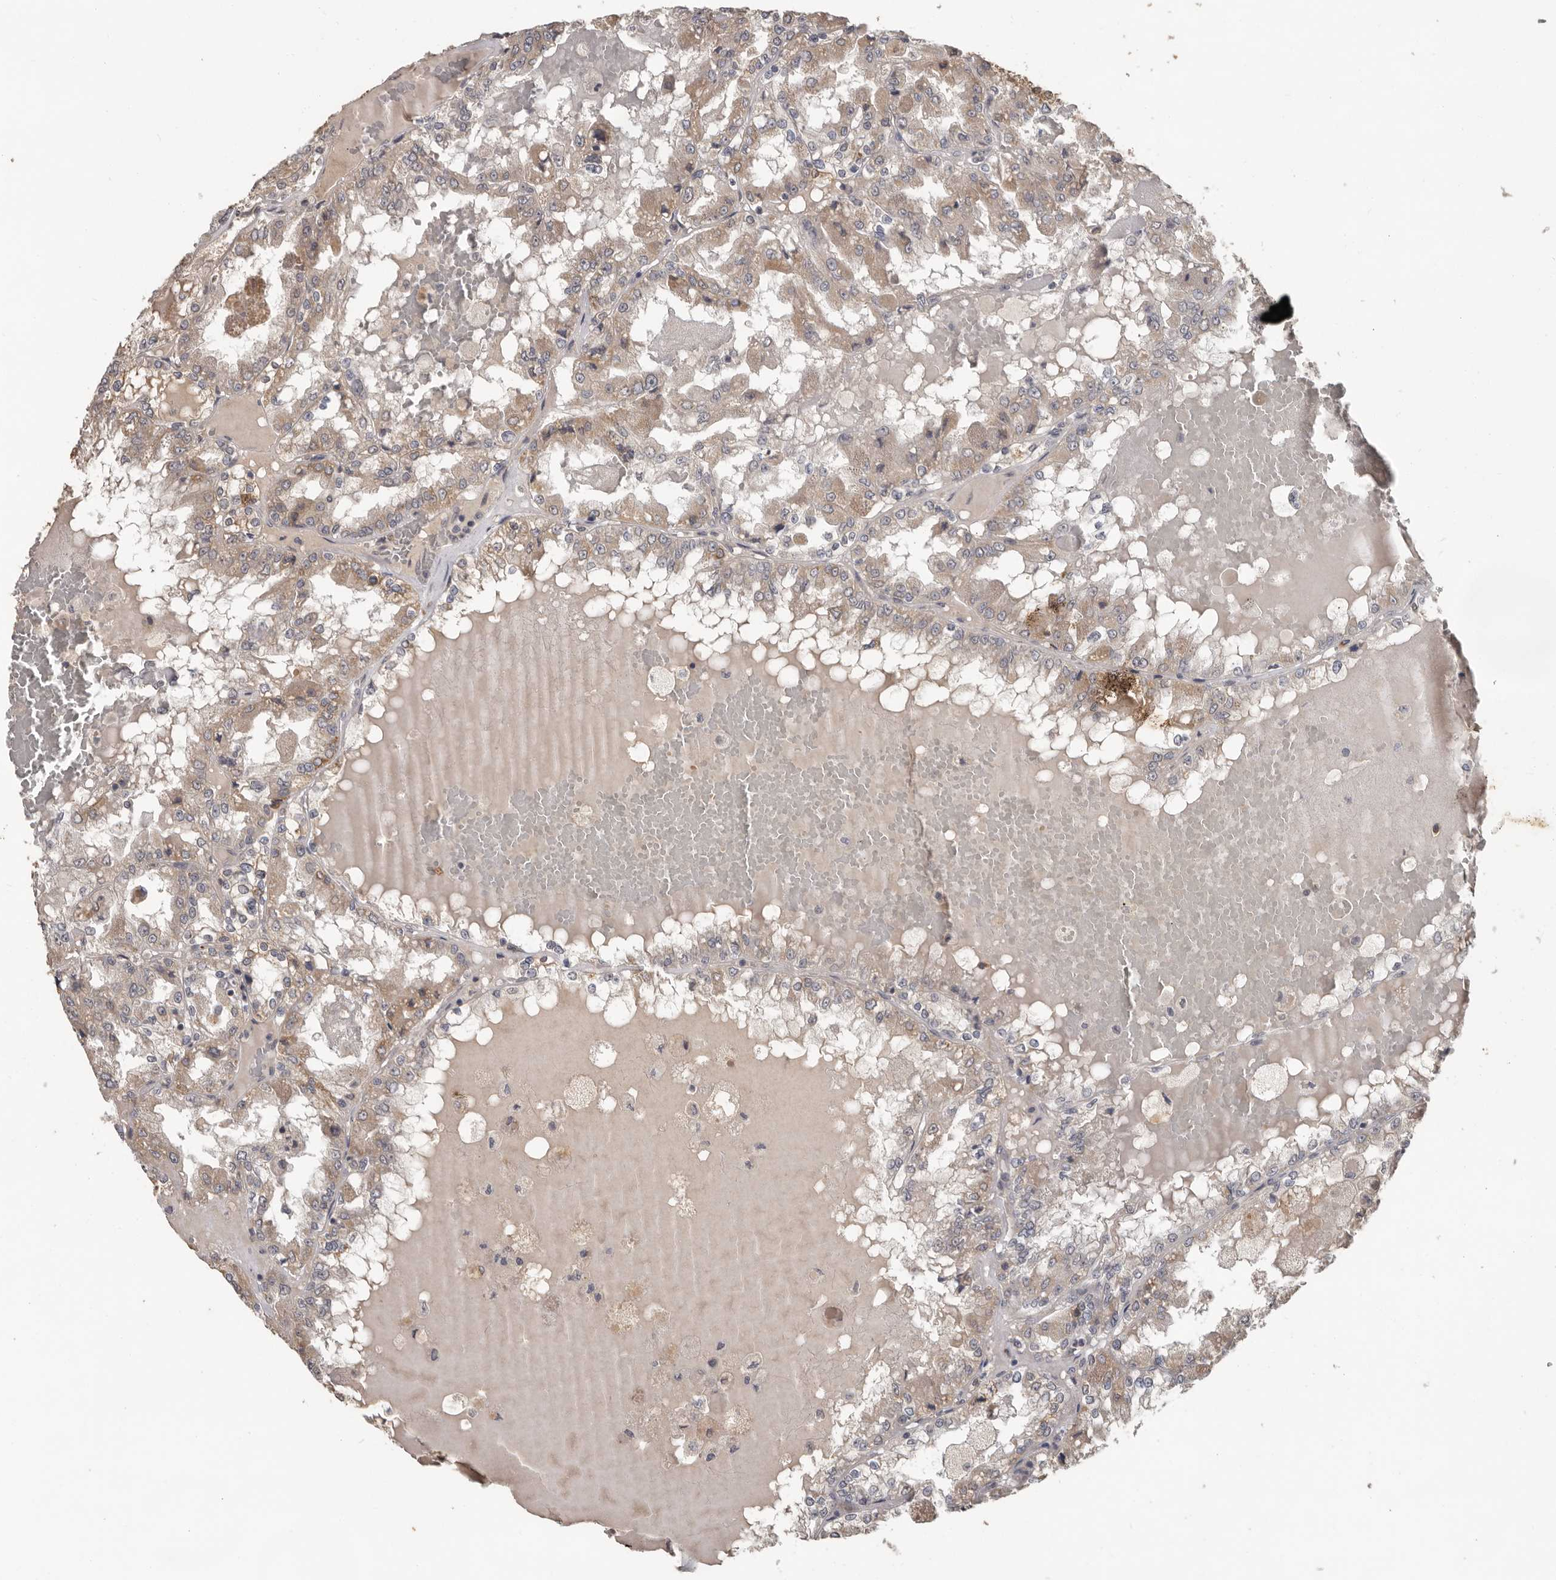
{"staining": {"intensity": "weak", "quantity": "25%-75%", "location": "cytoplasmic/membranous"}, "tissue": "renal cancer", "cell_type": "Tumor cells", "image_type": "cancer", "snomed": [{"axis": "morphology", "description": "Adenocarcinoma, NOS"}, {"axis": "topography", "description": "Kidney"}], "caption": "Human renal cancer (adenocarcinoma) stained with a protein marker shows weak staining in tumor cells.", "gene": "MTF1", "patient": {"sex": "female", "age": 56}}